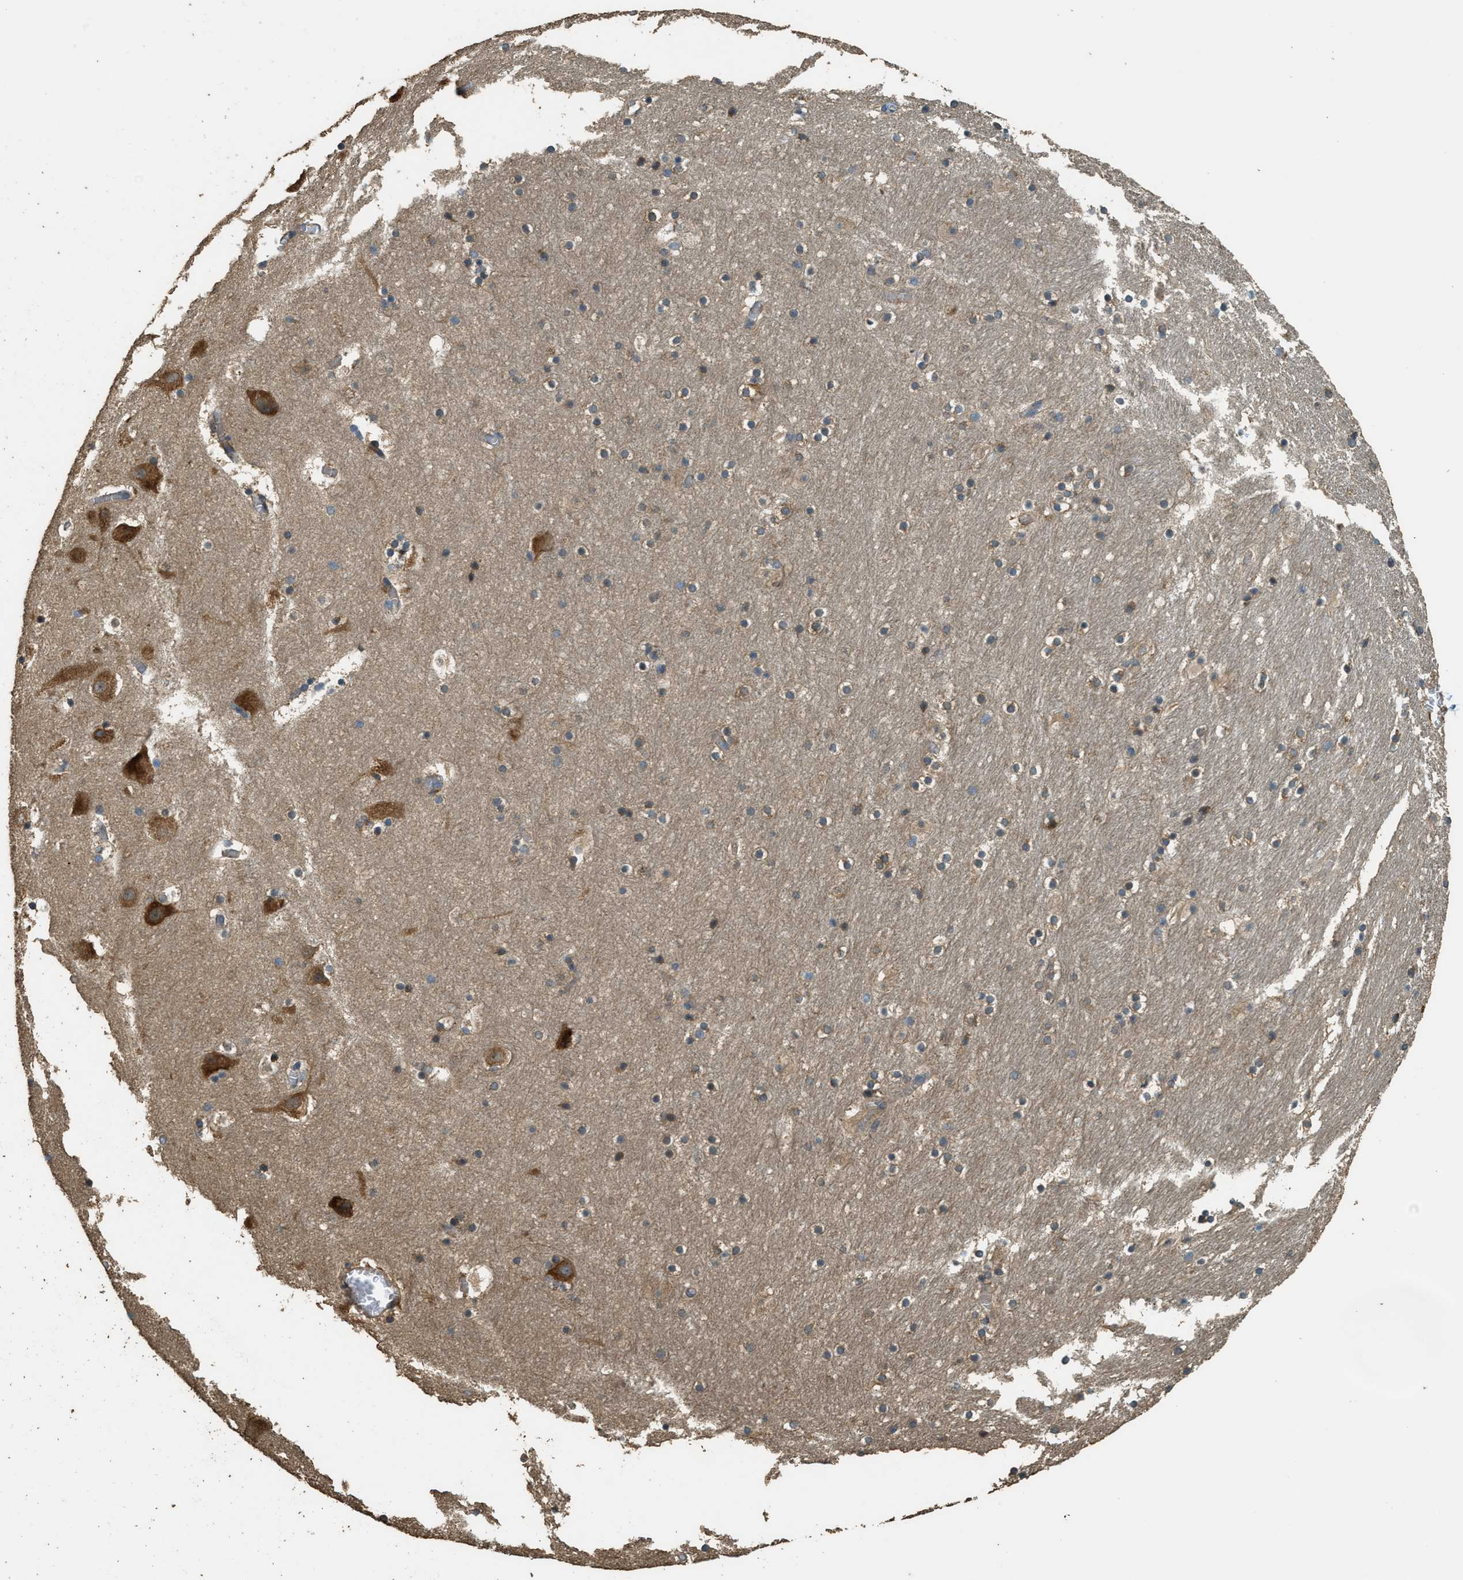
{"staining": {"intensity": "moderate", "quantity": "25%-75%", "location": "cytoplasmic/membranous"}, "tissue": "hippocampus", "cell_type": "Glial cells", "image_type": "normal", "snomed": [{"axis": "morphology", "description": "Normal tissue, NOS"}, {"axis": "topography", "description": "Hippocampus"}], "caption": "A high-resolution image shows immunohistochemistry (IHC) staining of normal hippocampus, which exhibits moderate cytoplasmic/membranous staining in approximately 25%-75% of glial cells. (DAB IHC, brown staining for protein, blue staining for nuclei).", "gene": "MARS1", "patient": {"sex": "male", "age": 45}}